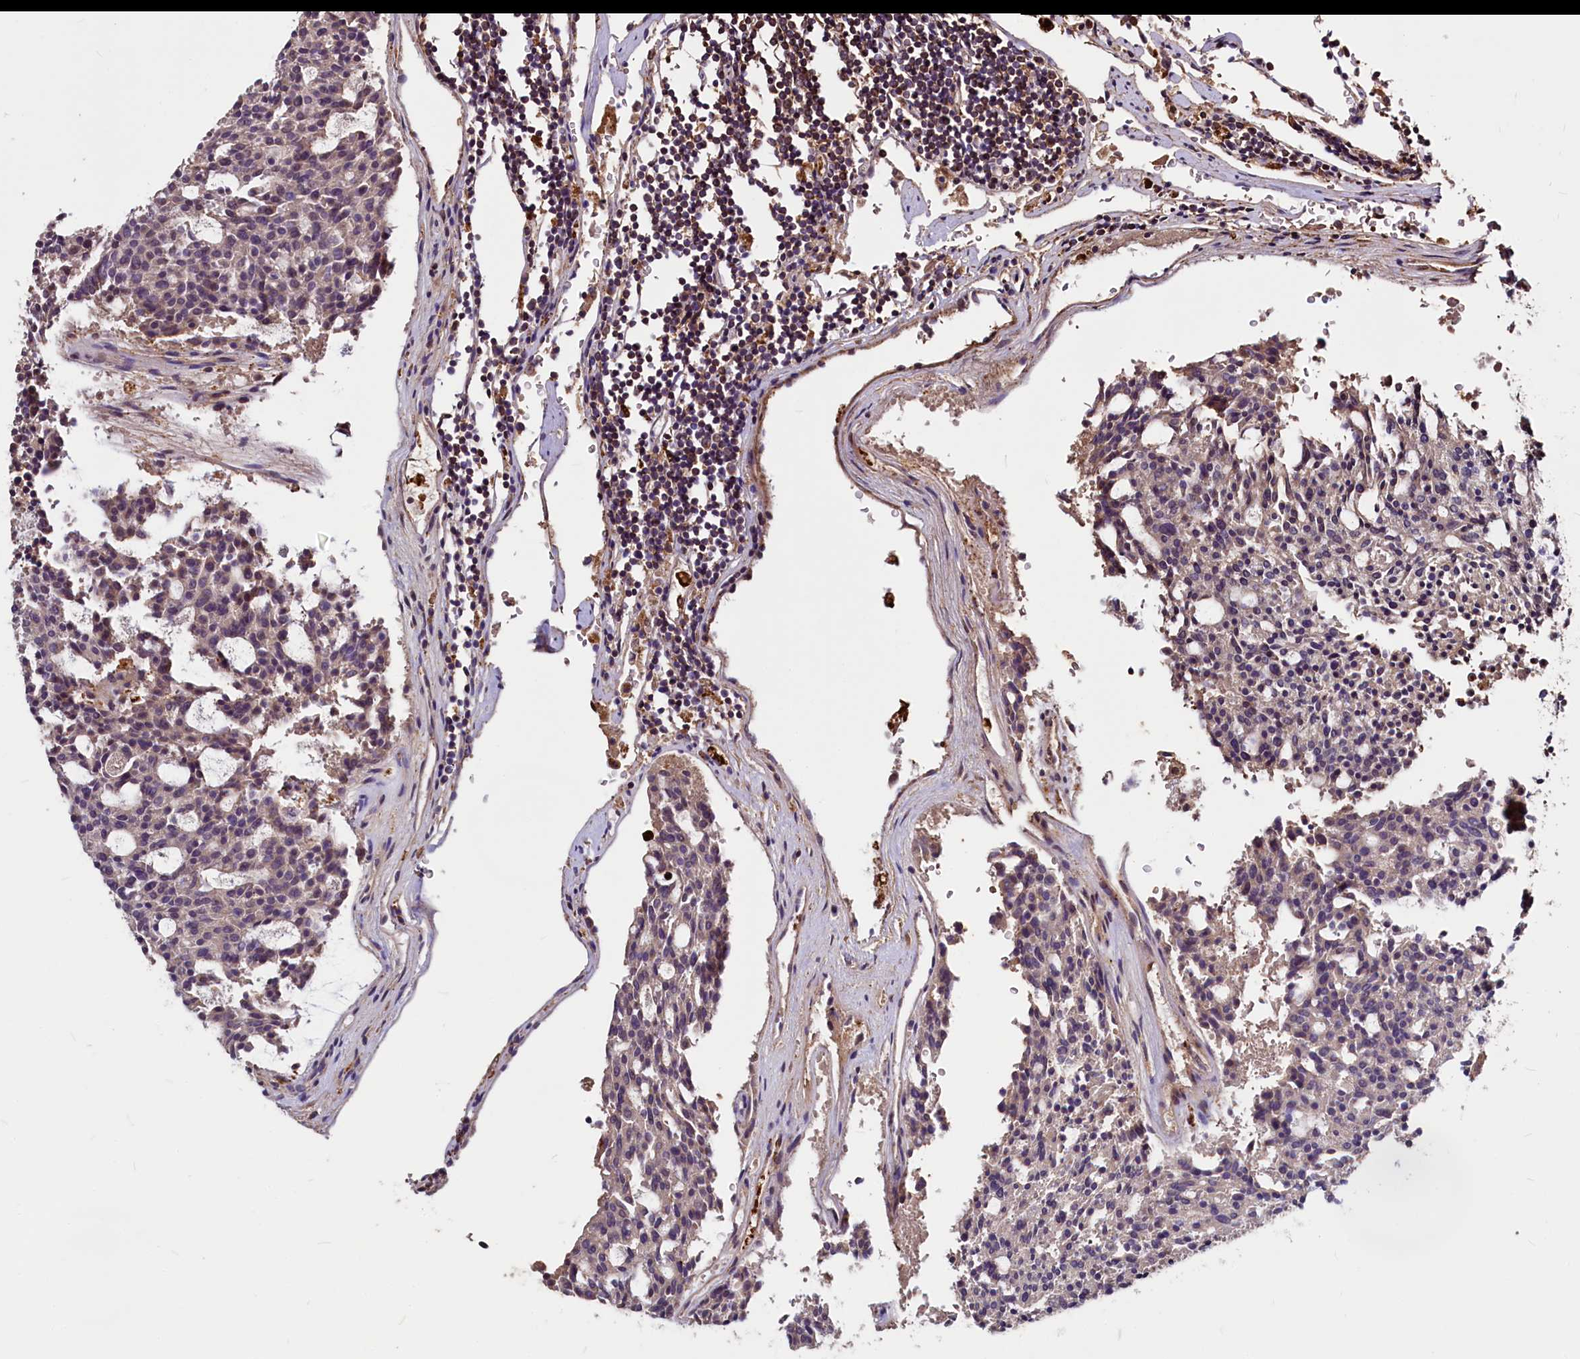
{"staining": {"intensity": "negative", "quantity": "none", "location": "none"}, "tissue": "carcinoid", "cell_type": "Tumor cells", "image_type": "cancer", "snomed": [{"axis": "morphology", "description": "Carcinoid, malignant, NOS"}, {"axis": "topography", "description": "Pancreas"}], "caption": "An image of carcinoid stained for a protein exhibits no brown staining in tumor cells.", "gene": "ATG101", "patient": {"sex": "female", "age": 54}}